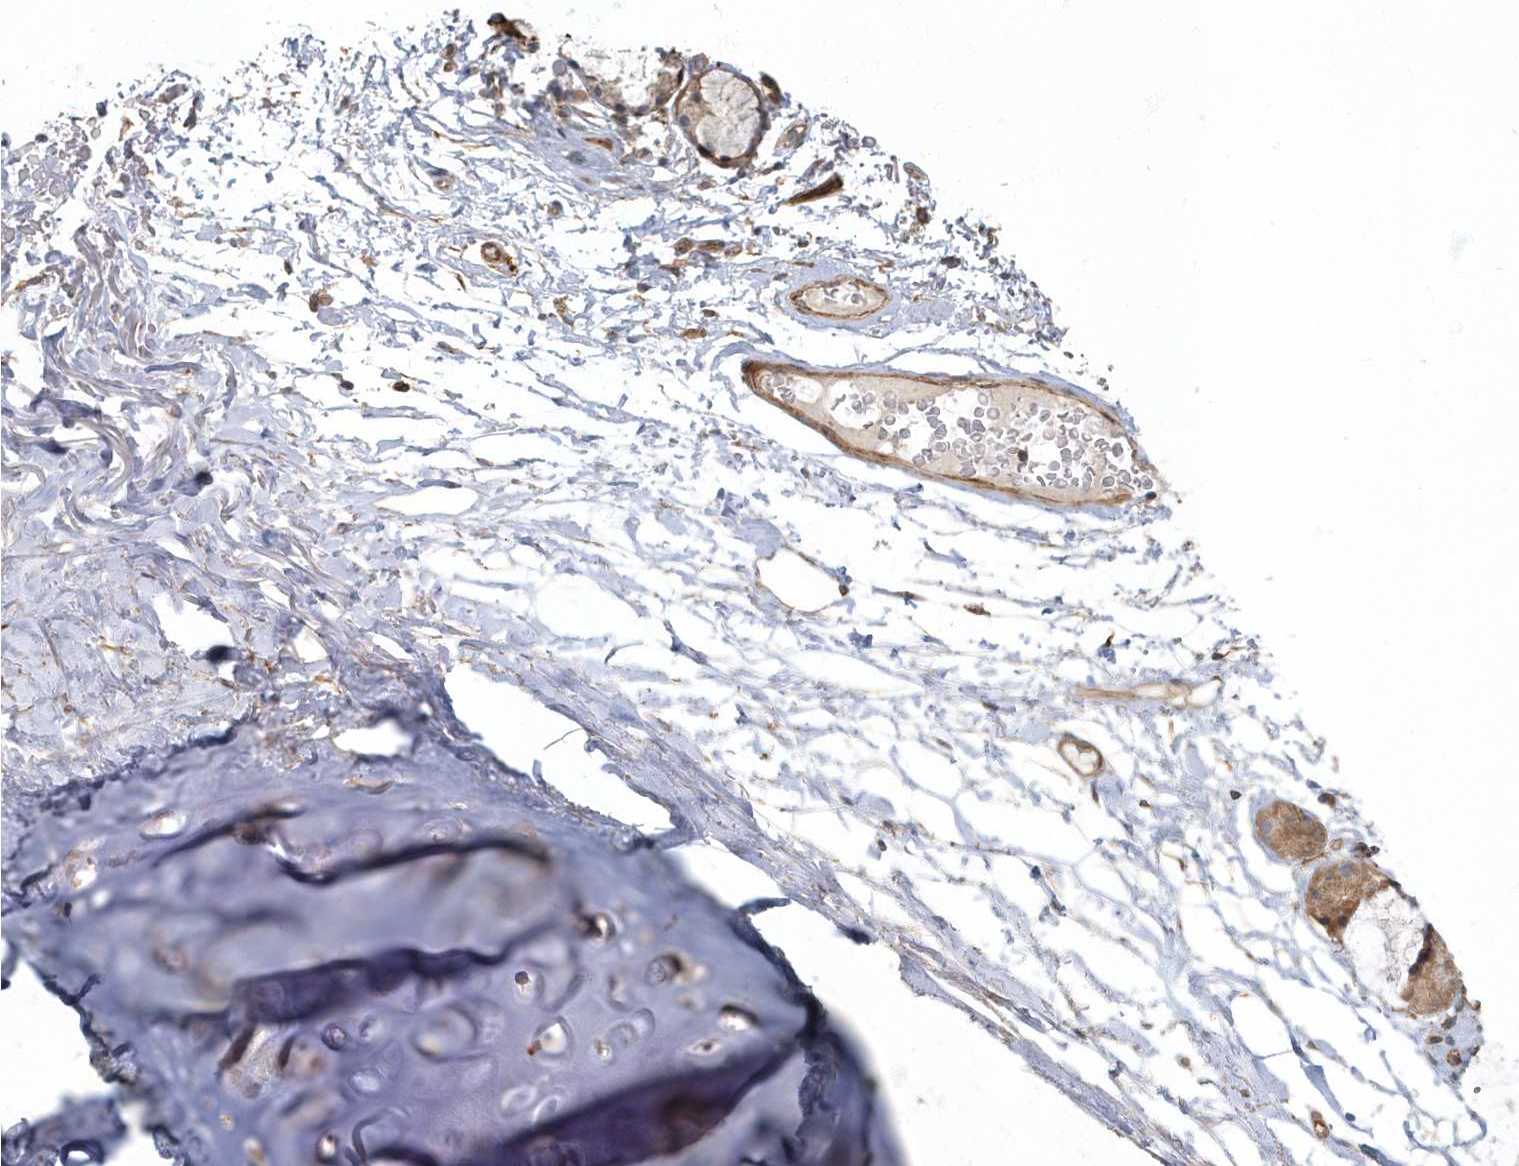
{"staining": {"intensity": "negative", "quantity": "none", "location": "none"}, "tissue": "adipose tissue", "cell_type": "Adipocytes", "image_type": "normal", "snomed": [{"axis": "morphology", "description": "Normal tissue, NOS"}, {"axis": "topography", "description": "Cartilage tissue"}, {"axis": "topography", "description": "Bronchus"}], "caption": "The histopathology image exhibits no significant expression in adipocytes of adipose tissue.", "gene": "ARHGEF38", "patient": {"sex": "female", "age": 73}}